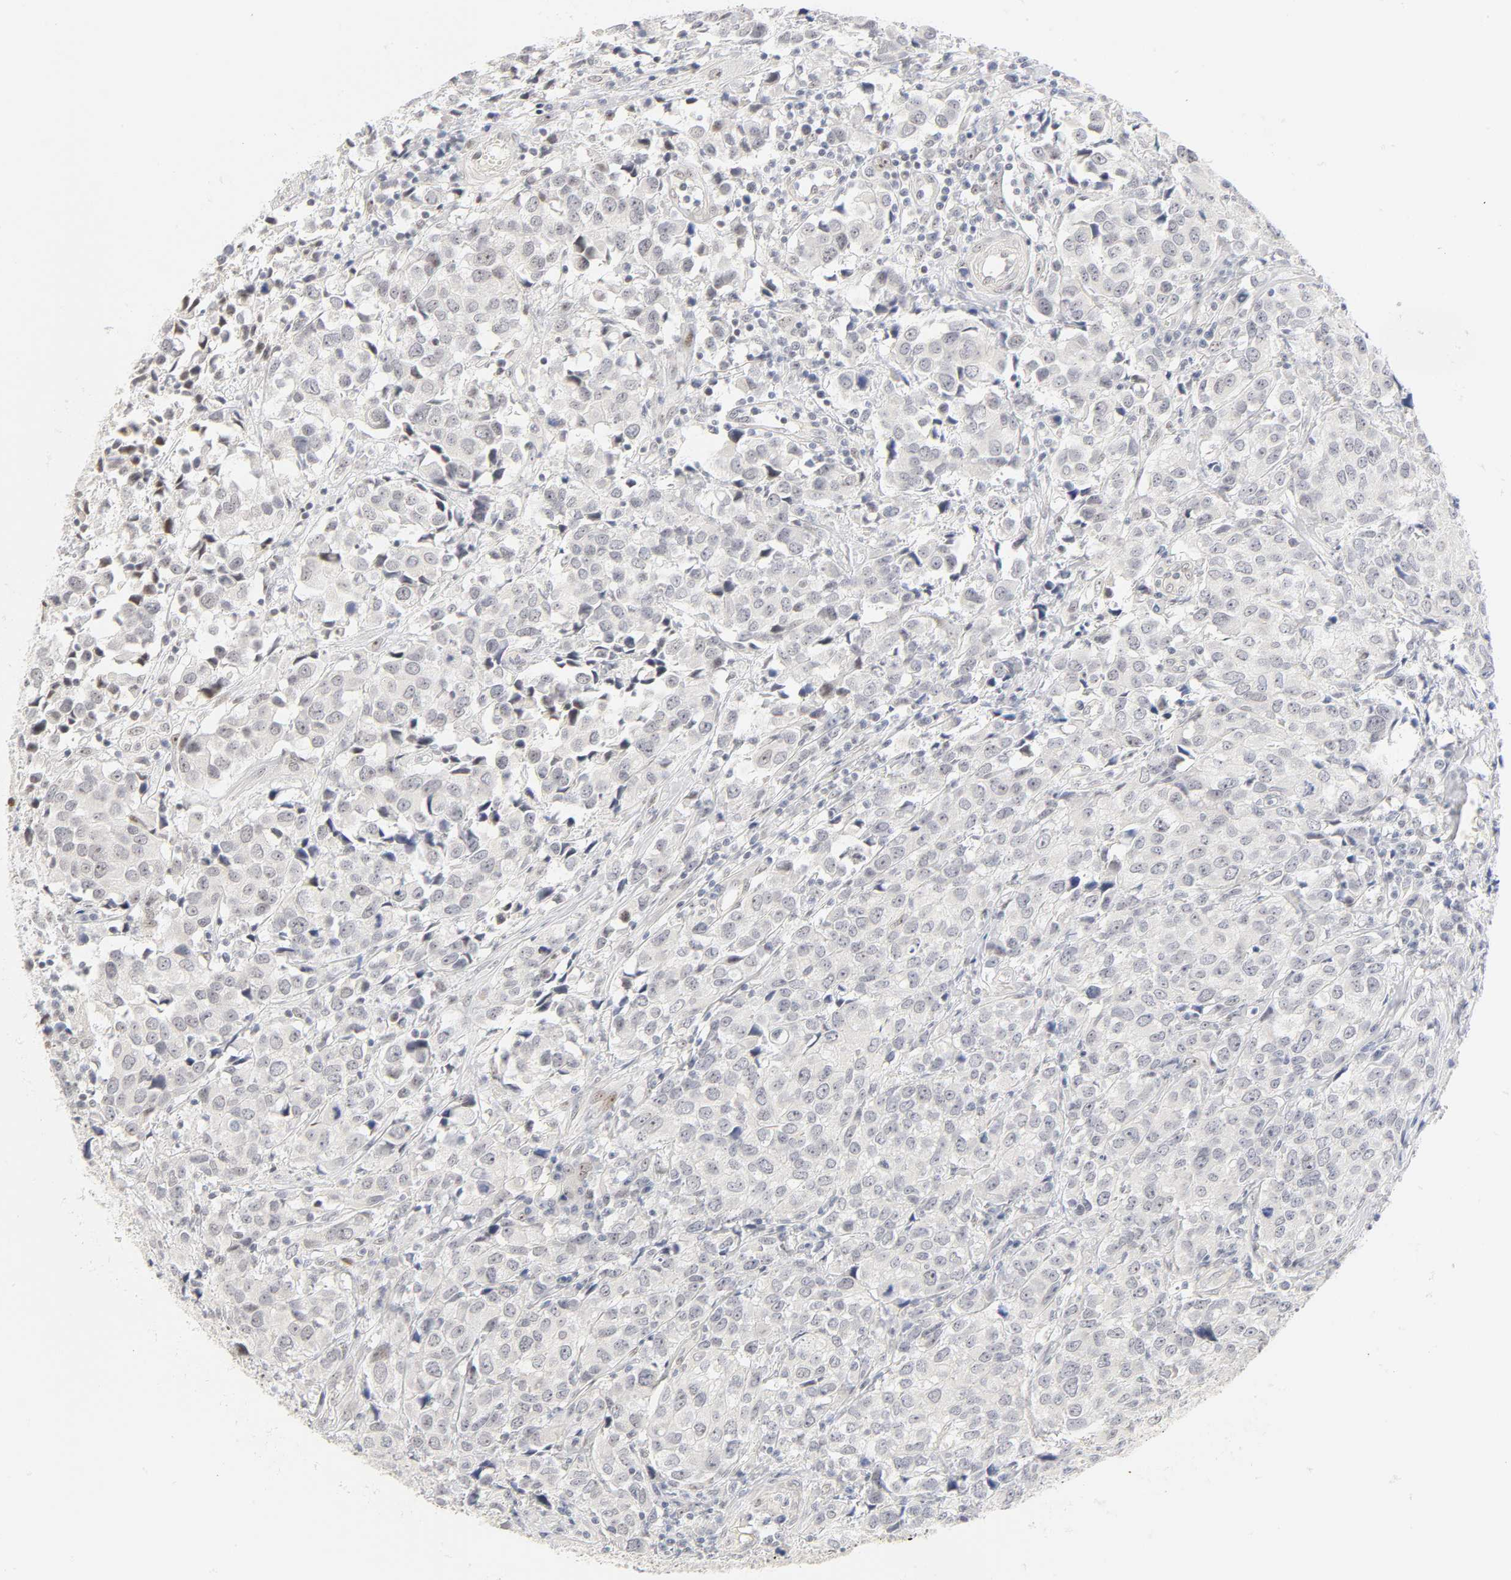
{"staining": {"intensity": "weak", "quantity": "<25%", "location": "nuclear"}, "tissue": "urothelial cancer", "cell_type": "Tumor cells", "image_type": "cancer", "snomed": [{"axis": "morphology", "description": "Urothelial carcinoma, High grade"}, {"axis": "topography", "description": "Urinary bladder"}], "caption": "An image of human urothelial cancer is negative for staining in tumor cells. (DAB (3,3'-diaminobenzidine) immunohistochemistry (IHC), high magnification).", "gene": "MNAT1", "patient": {"sex": "female", "age": 75}}